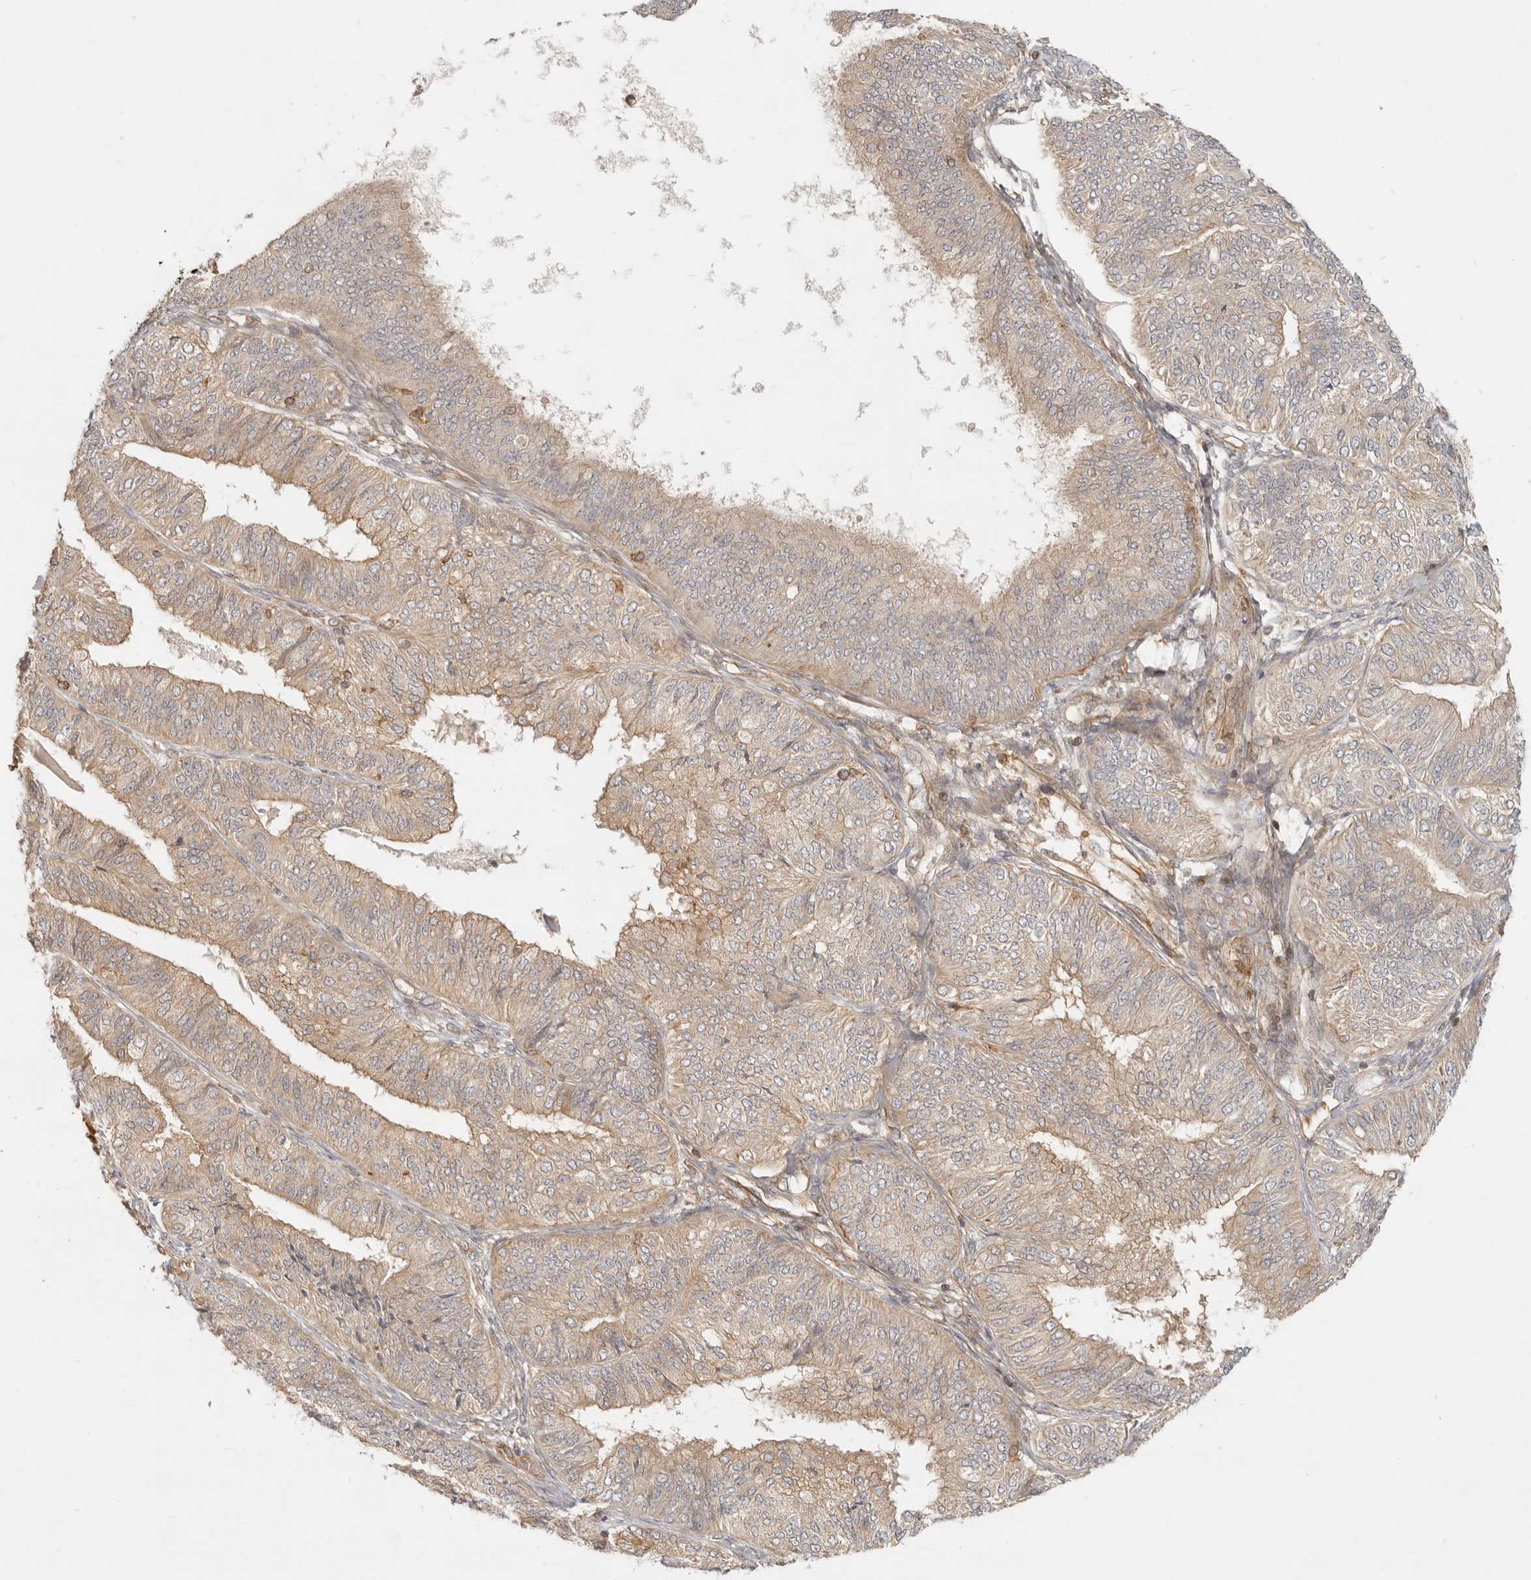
{"staining": {"intensity": "weak", "quantity": ">75%", "location": "cytoplasmic/membranous"}, "tissue": "endometrial cancer", "cell_type": "Tumor cells", "image_type": "cancer", "snomed": [{"axis": "morphology", "description": "Adenocarcinoma, NOS"}, {"axis": "topography", "description": "Endometrium"}], "caption": "IHC of adenocarcinoma (endometrial) reveals low levels of weak cytoplasmic/membranous positivity in approximately >75% of tumor cells.", "gene": "UFSP1", "patient": {"sex": "female", "age": 58}}